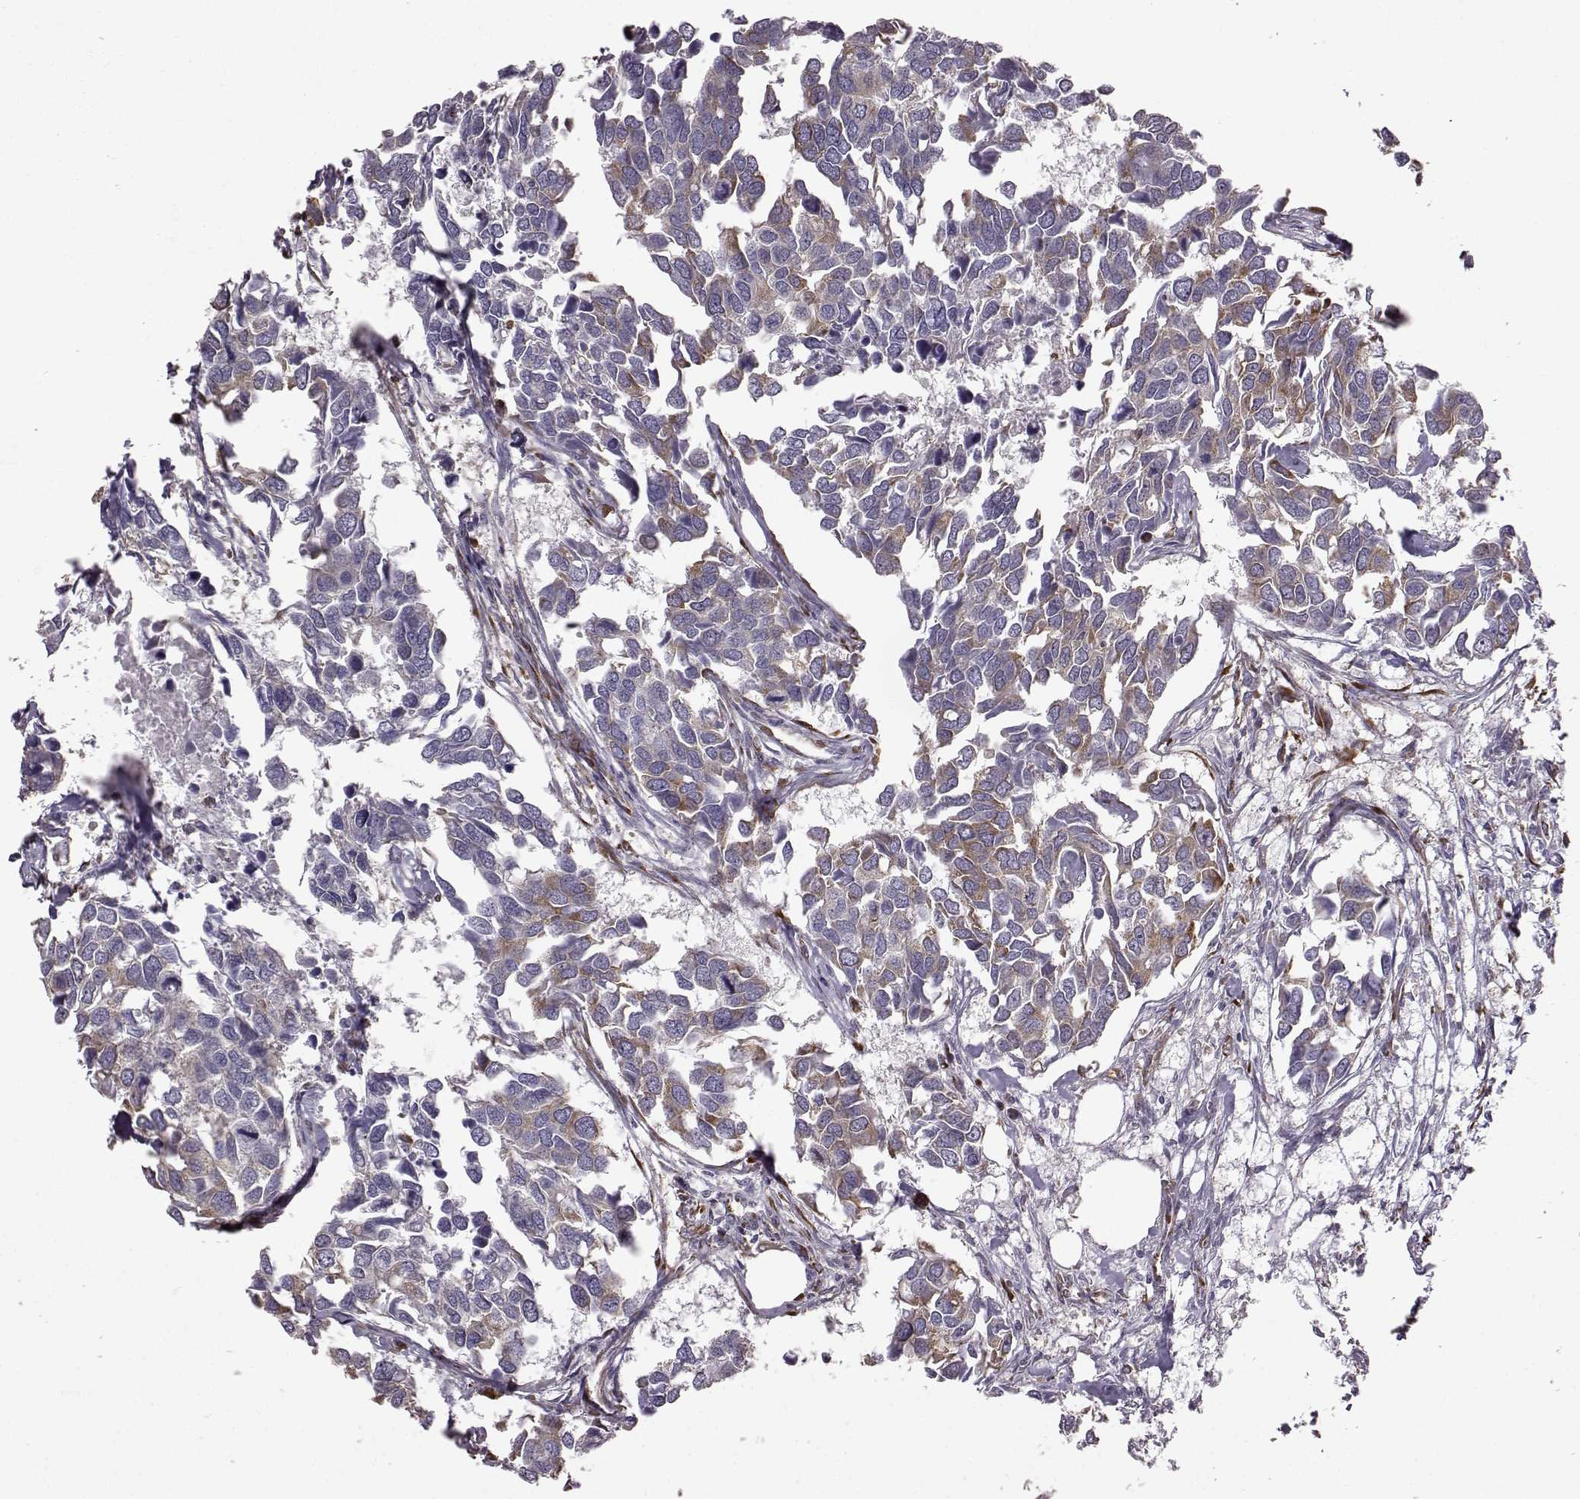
{"staining": {"intensity": "moderate", "quantity": "<25%", "location": "cytoplasmic/membranous"}, "tissue": "breast cancer", "cell_type": "Tumor cells", "image_type": "cancer", "snomed": [{"axis": "morphology", "description": "Duct carcinoma"}, {"axis": "topography", "description": "Breast"}], "caption": "Breast cancer (invasive ductal carcinoma) was stained to show a protein in brown. There is low levels of moderate cytoplasmic/membranous positivity in about <25% of tumor cells.", "gene": "ADGRG2", "patient": {"sex": "female", "age": 83}}